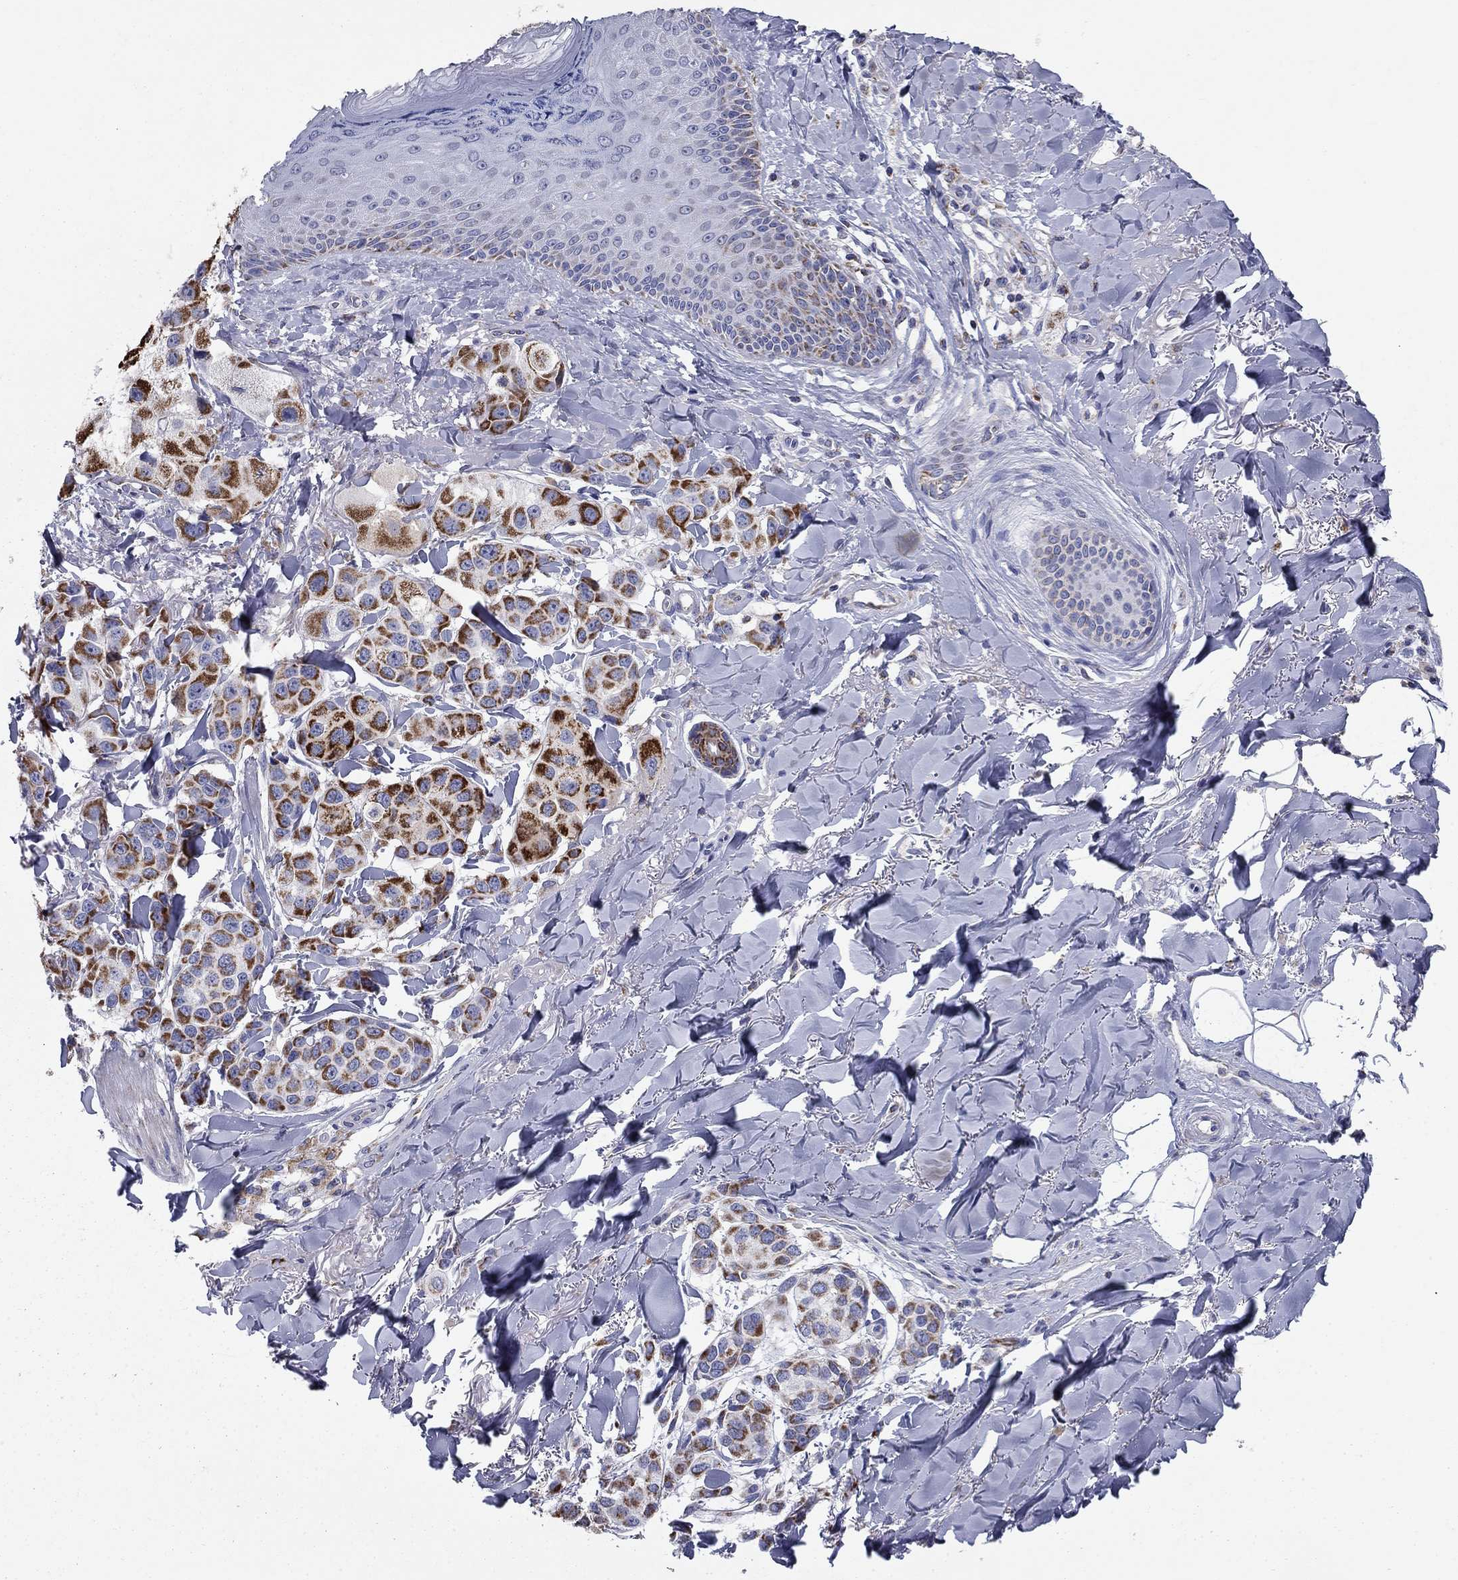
{"staining": {"intensity": "strong", "quantity": "25%-75%", "location": "cytoplasmic/membranous"}, "tissue": "melanoma", "cell_type": "Tumor cells", "image_type": "cancer", "snomed": [{"axis": "morphology", "description": "Malignant melanoma, NOS"}, {"axis": "topography", "description": "Skin"}], "caption": "Tumor cells display high levels of strong cytoplasmic/membranous expression in about 25%-75% of cells in human melanoma. The protein is shown in brown color, while the nuclei are stained blue.", "gene": "NDUFA4L2", "patient": {"sex": "male", "age": 57}}